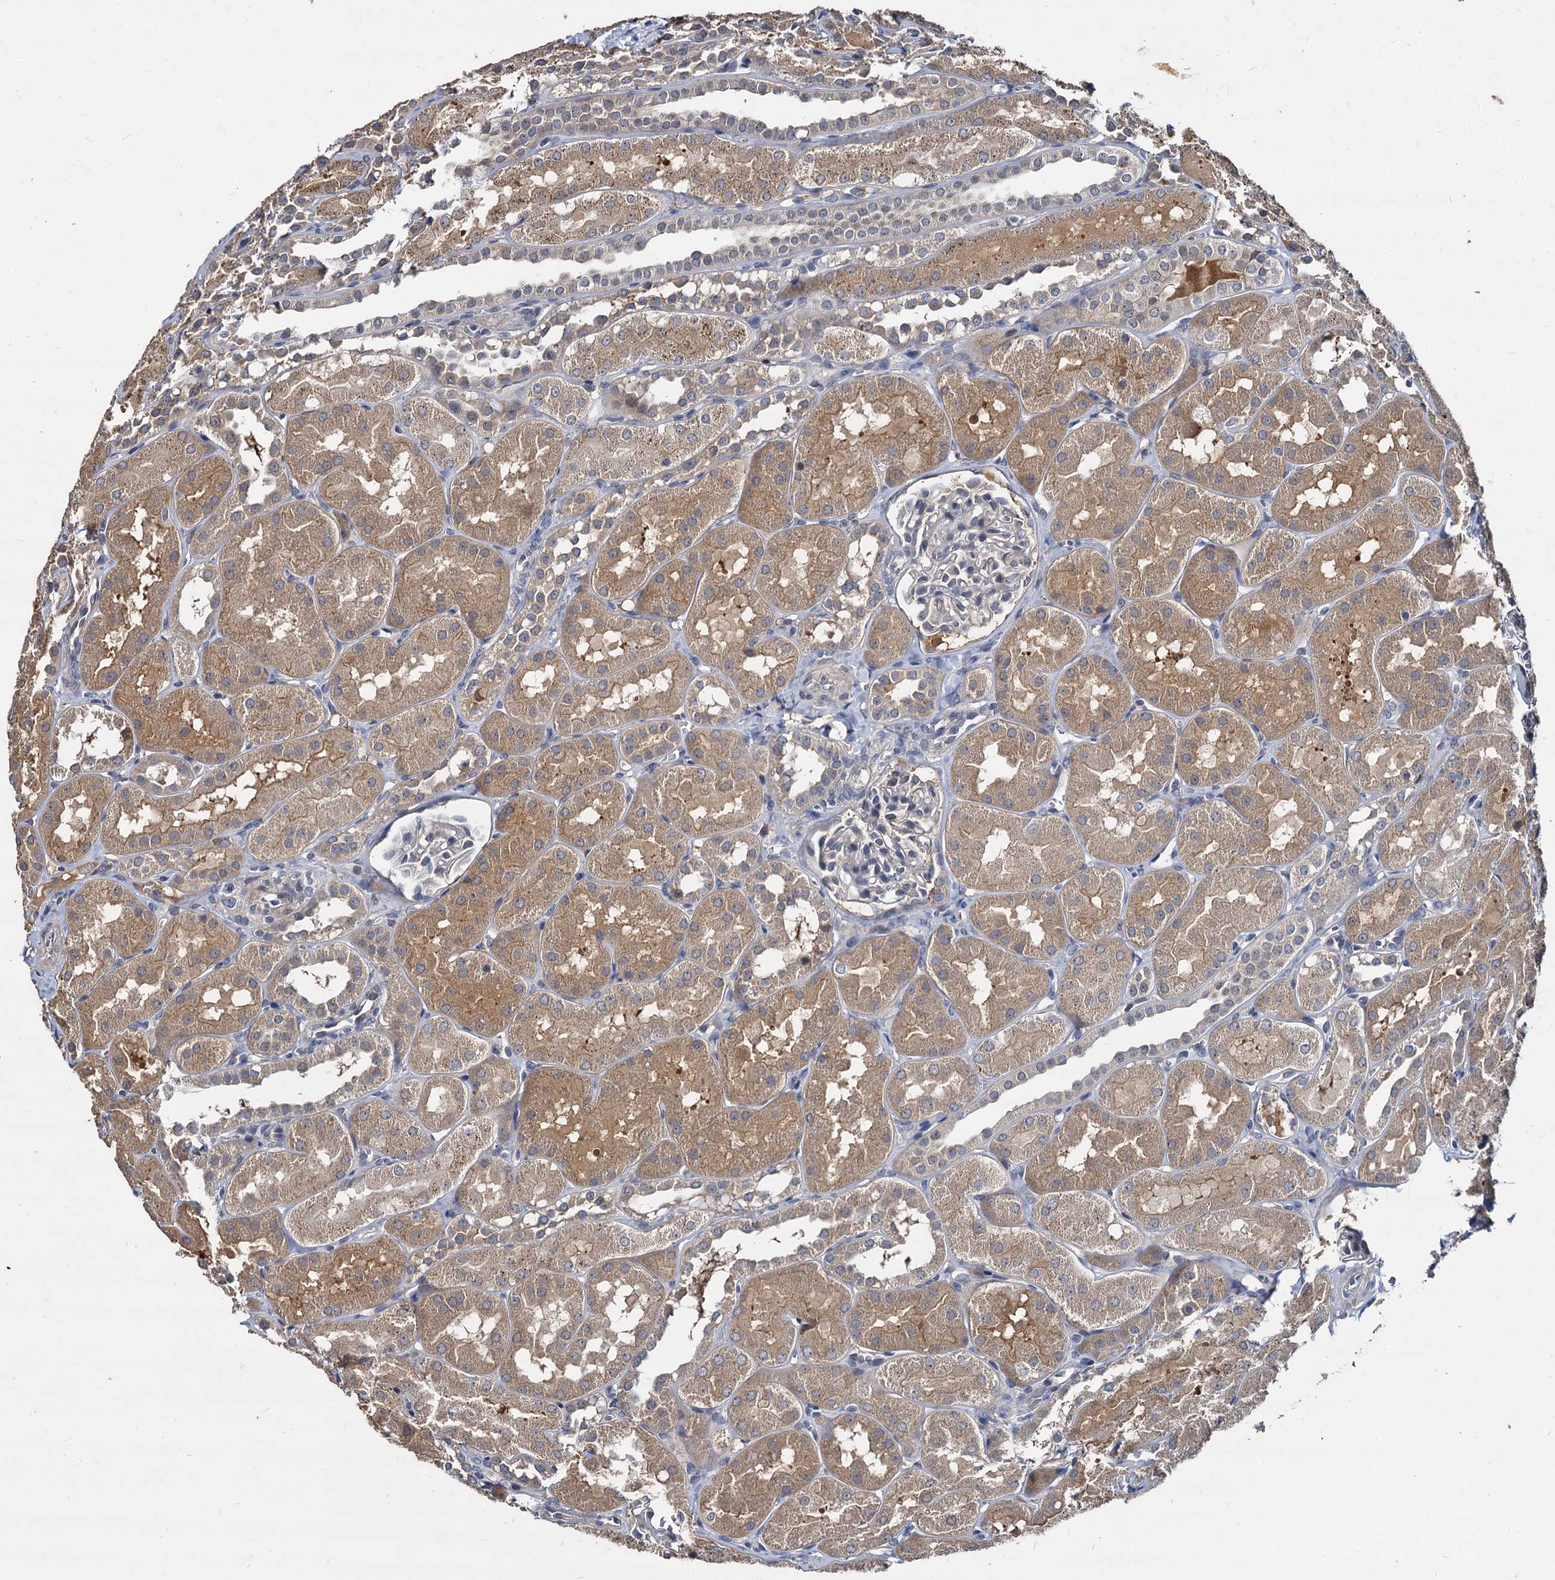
{"staining": {"intensity": "negative", "quantity": "none", "location": "none"}, "tissue": "kidney", "cell_type": "Cells in glomeruli", "image_type": "normal", "snomed": [{"axis": "morphology", "description": "Normal tissue, NOS"}, {"axis": "topography", "description": "Kidney"}, {"axis": "topography", "description": "Urinary bladder"}], "caption": "High magnification brightfield microscopy of unremarkable kidney stained with DAB (brown) and counterstained with hematoxylin (blue): cells in glomeruli show no significant expression. (DAB (3,3'-diaminobenzidine) immunohistochemistry with hematoxylin counter stain).", "gene": "CCDC184", "patient": {"sex": "male", "age": 16}}